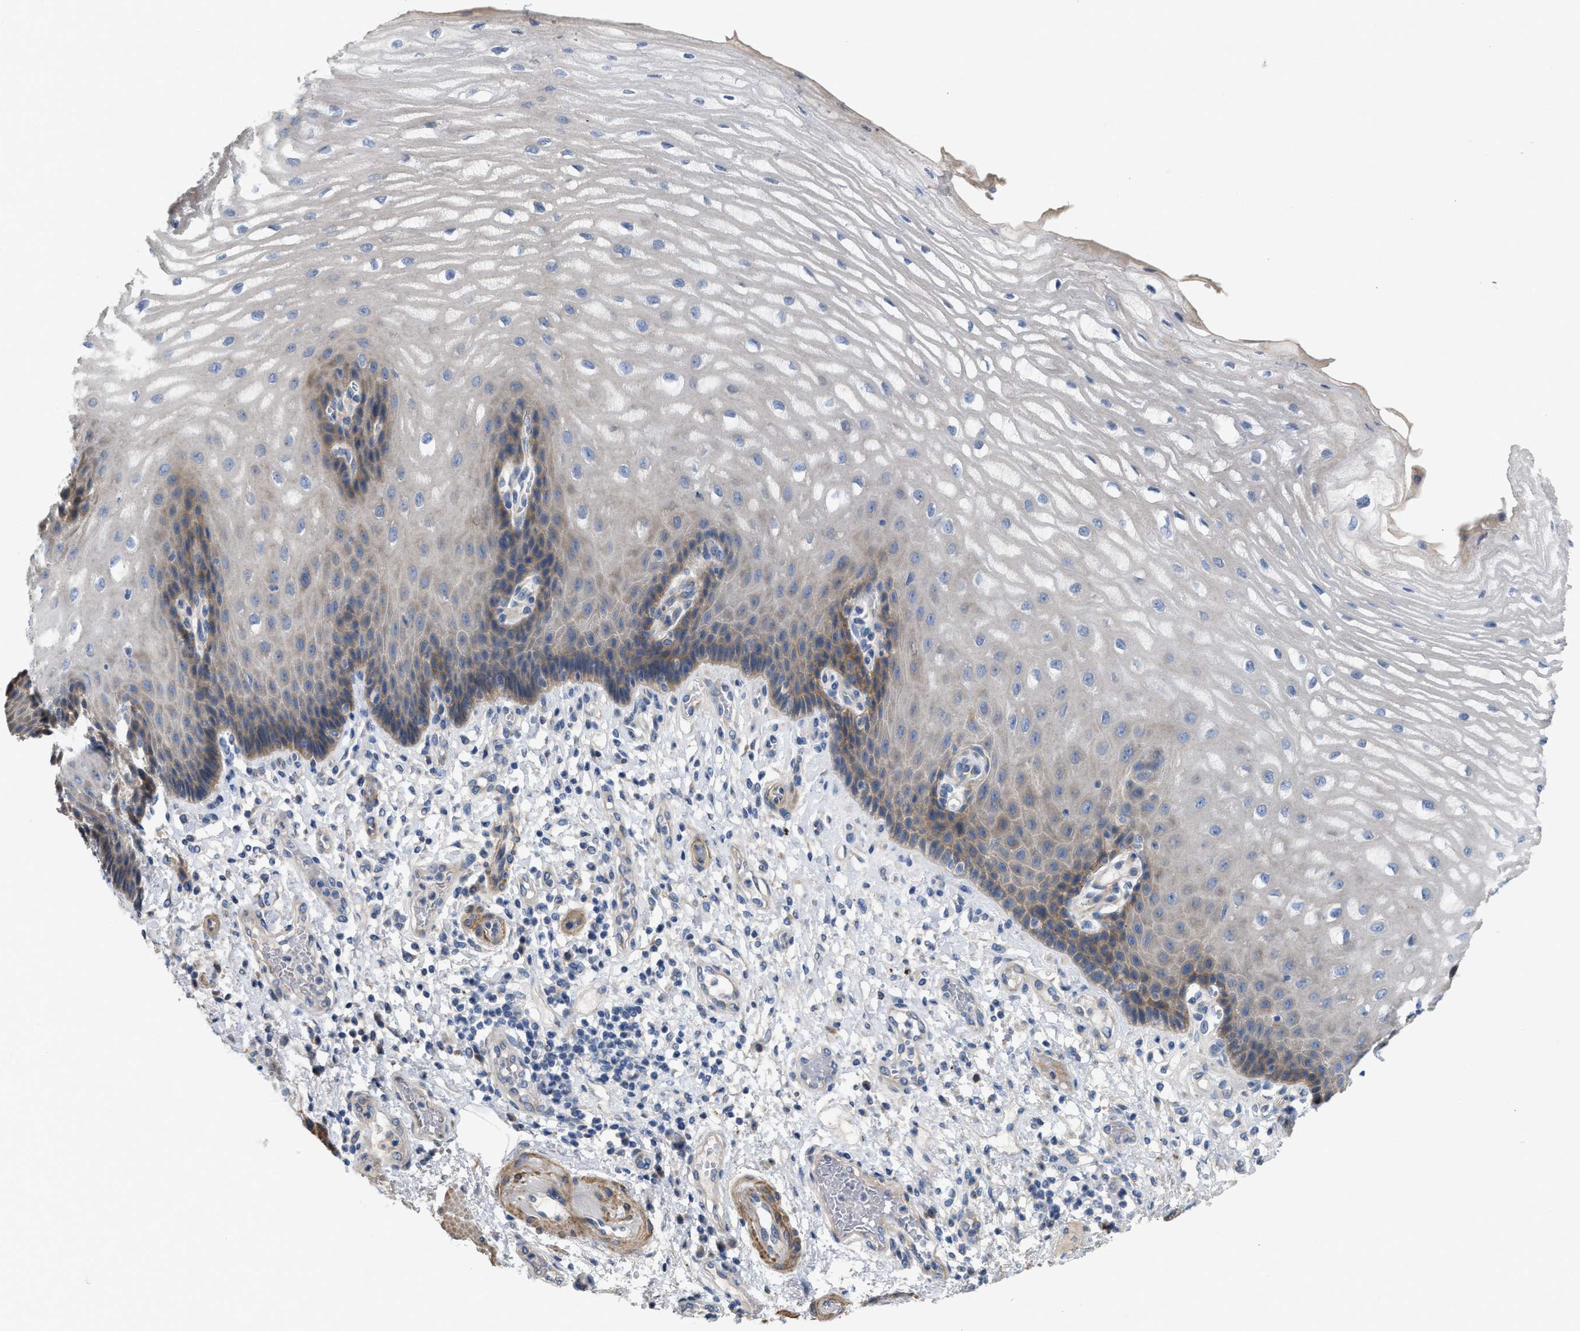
{"staining": {"intensity": "moderate", "quantity": "<25%", "location": "cytoplasmic/membranous"}, "tissue": "esophagus", "cell_type": "Squamous epithelial cells", "image_type": "normal", "snomed": [{"axis": "morphology", "description": "Normal tissue, NOS"}, {"axis": "topography", "description": "Esophagus"}], "caption": "This histopathology image exhibits normal esophagus stained with immunohistochemistry to label a protein in brown. The cytoplasmic/membranous of squamous epithelial cells show moderate positivity for the protein. Nuclei are counter-stained blue.", "gene": "DHX58", "patient": {"sex": "male", "age": 54}}